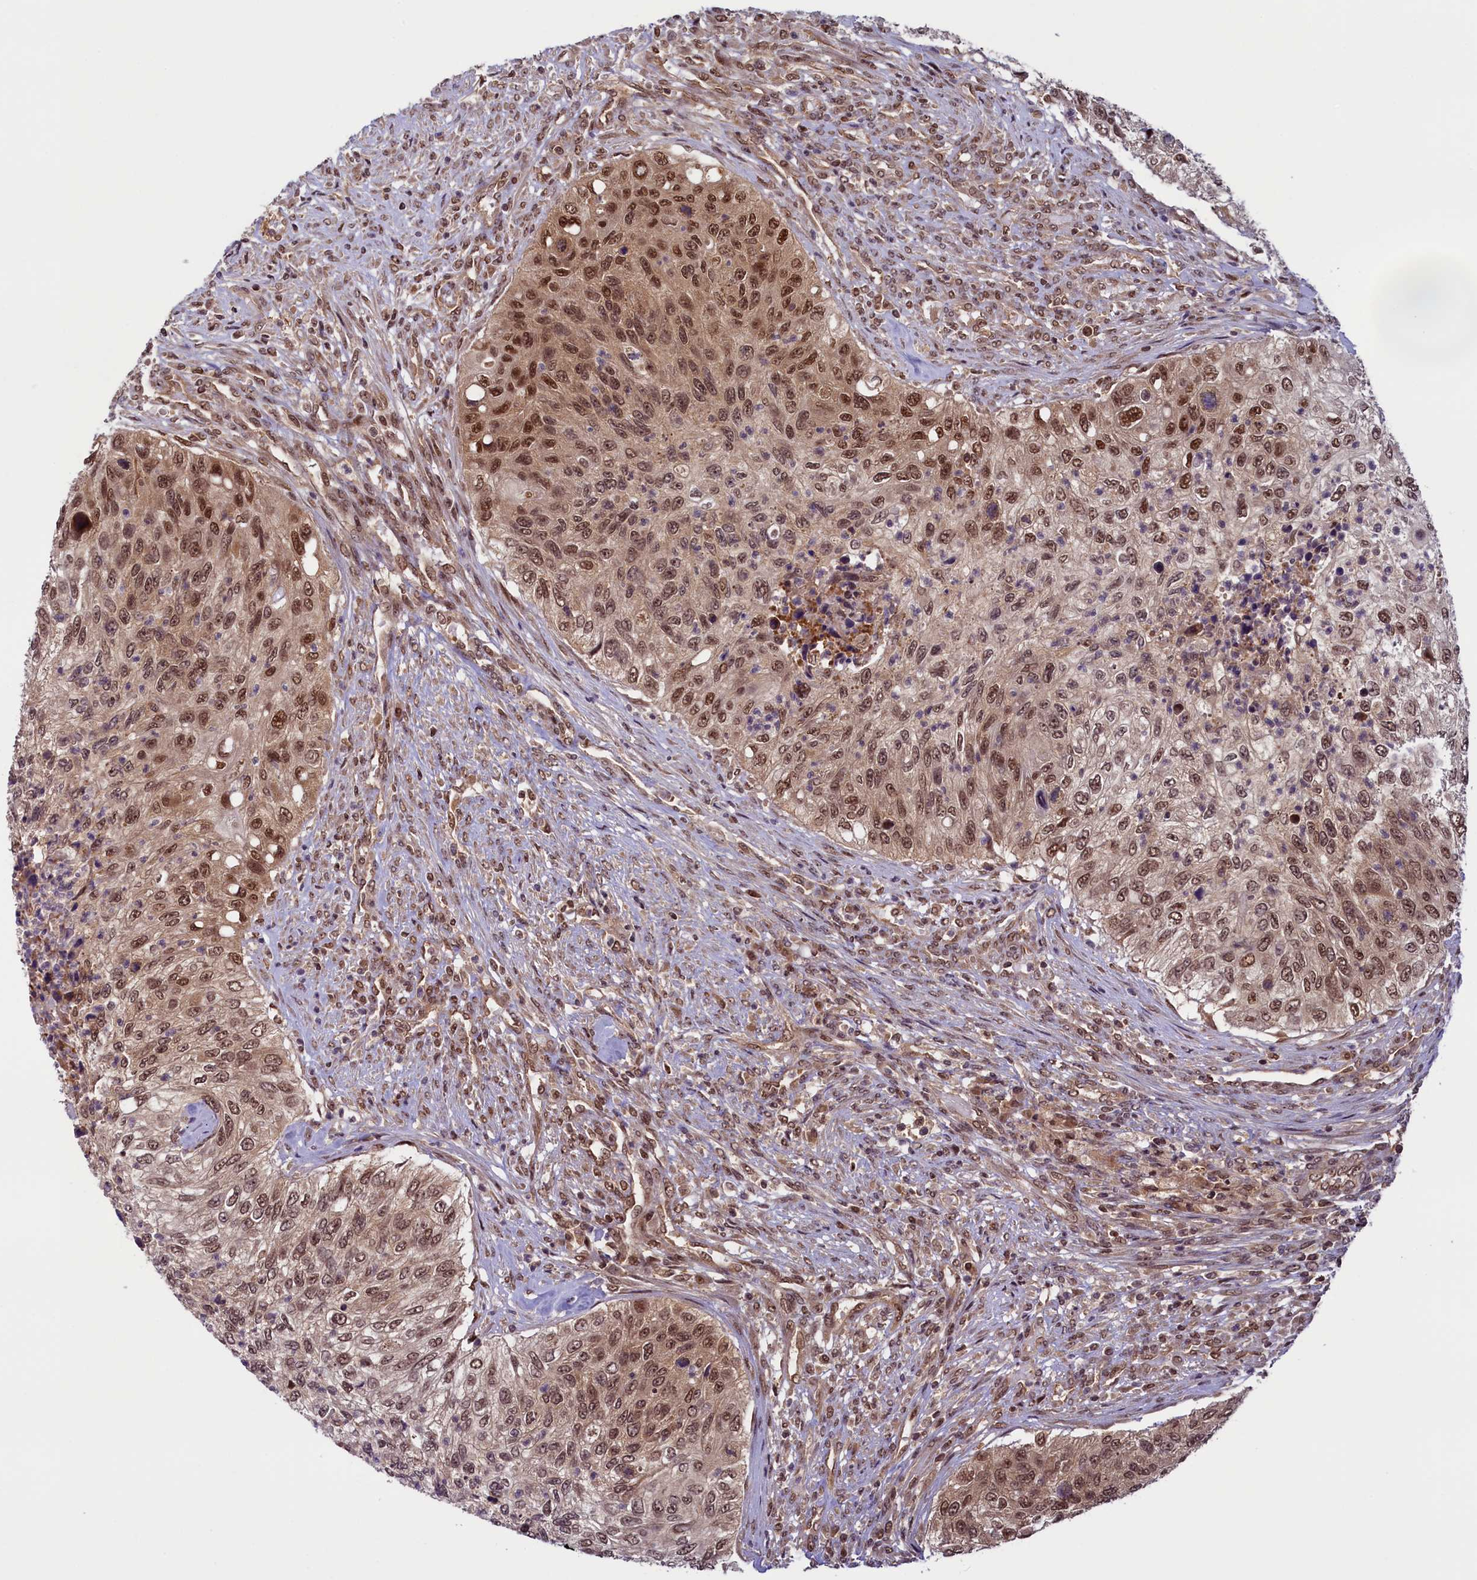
{"staining": {"intensity": "moderate", "quantity": ">75%", "location": "cytoplasmic/membranous,nuclear"}, "tissue": "urothelial cancer", "cell_type": "Tumor cells", "image_type": "cancer", "snomed": [{"axis": "morphology", "description": "Urothelial carcinoma, High grade"}, {"axis": "topography", "description": "Urinary bladder"}], "caption": "High-grade urothelial carcinoma stained for a protein exhibits moderate cytoplasmic/membranous and nuclear positivity in tumor cells.", "gene": "SLC7A6OS", "patient": {"sex": "female", "age": 60}}